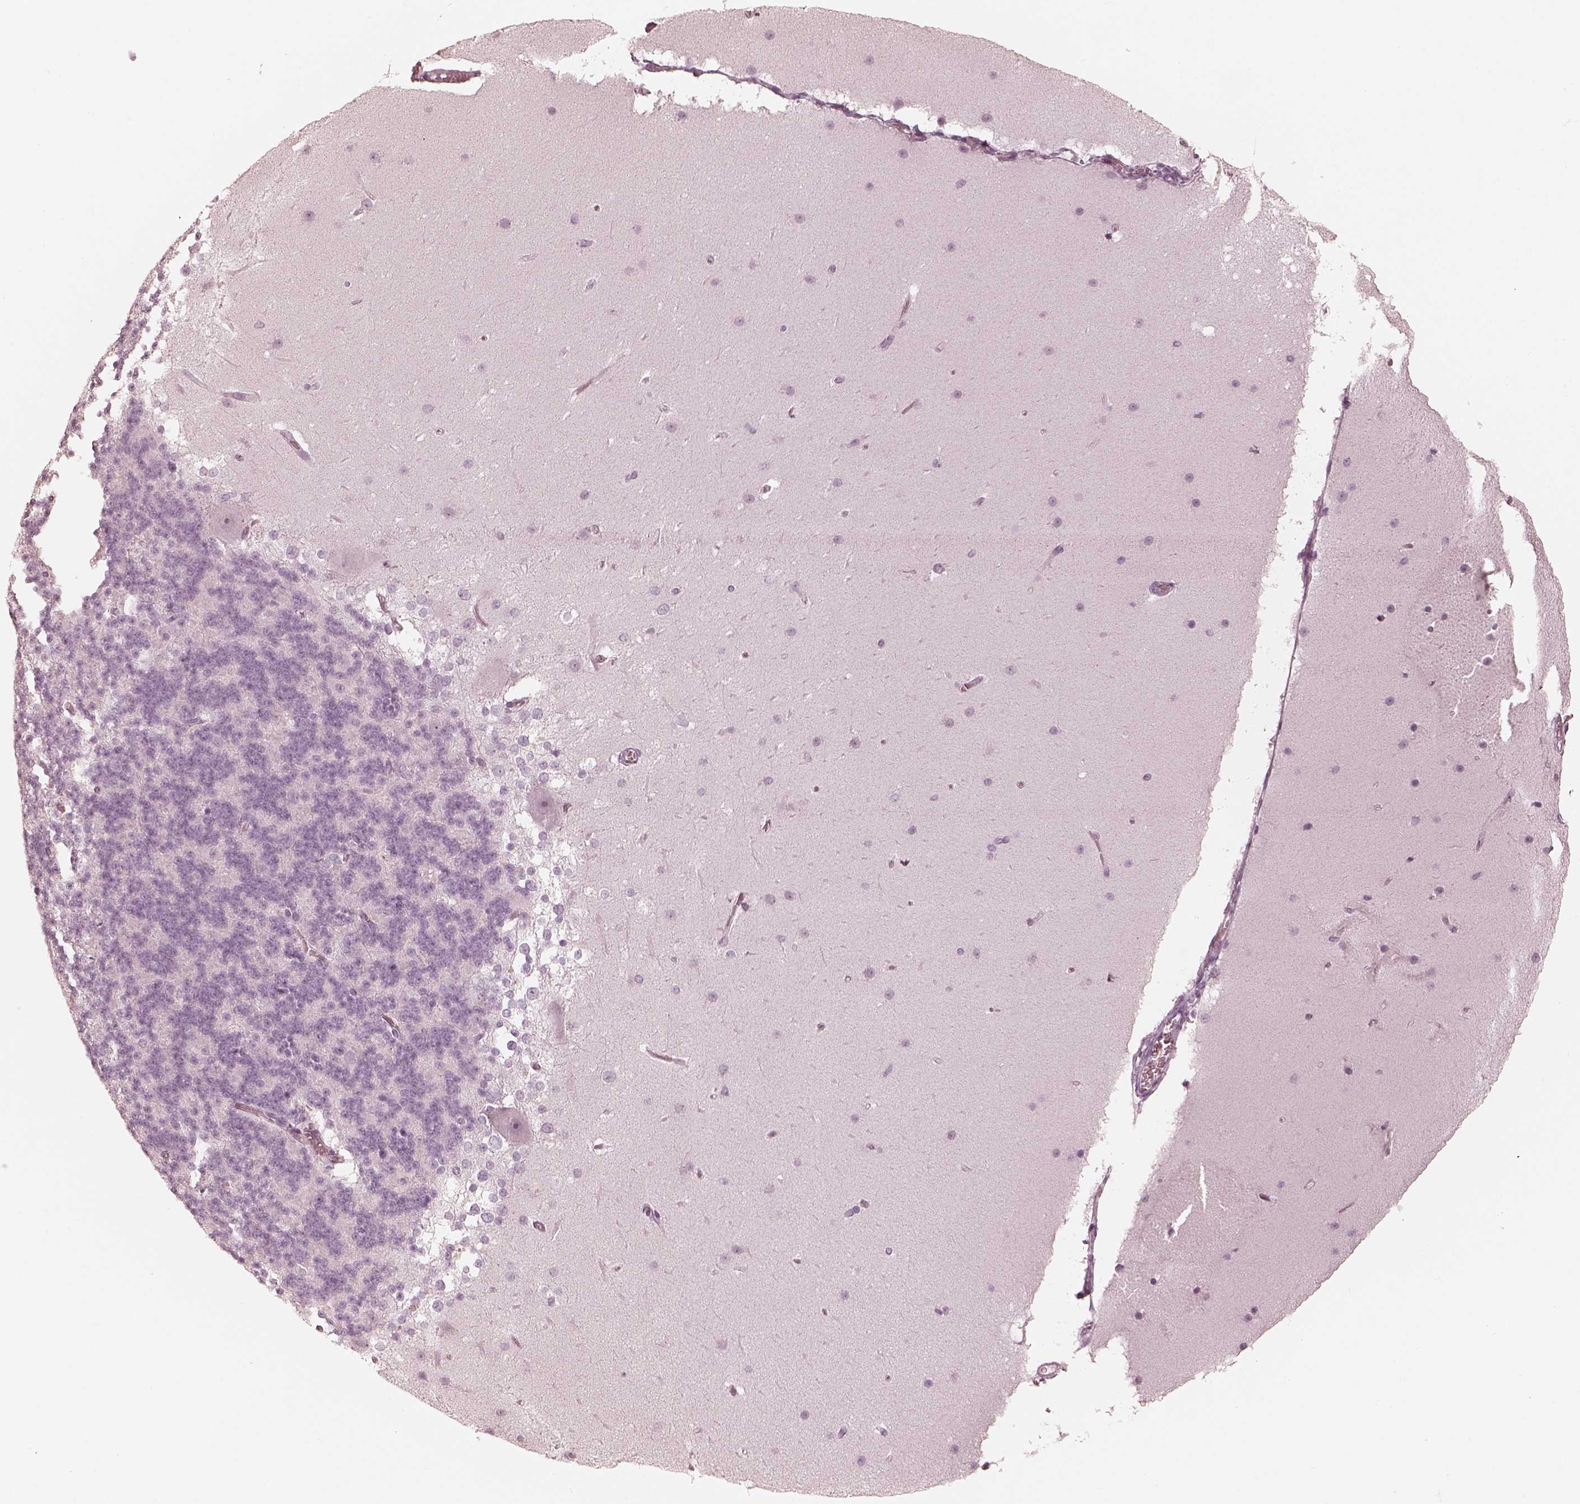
{"staining": {"intensity": "negative", "quantity": "none", "location": "none"}, "tissue": "cerebellum", "cell_type": "Cells in granular layer", "image_type": "normal", "snomed": [{"axis": "morphology", "description": "Normal tissue, NOS"}, {"axis": "topography", "description": "Cerebellum"}], "caption": "High magnification brightfield microscopy of unremarkable cerebellum stained with DAB (brown) and counterstained with hematoxylin (blue): cells in granular layer show no significant expression. (Immunohistochemistry (ihc), brightfield microscopy, high magnification).", "gene": "CALR3", "patient": {"sex": "female", "age": 19}}